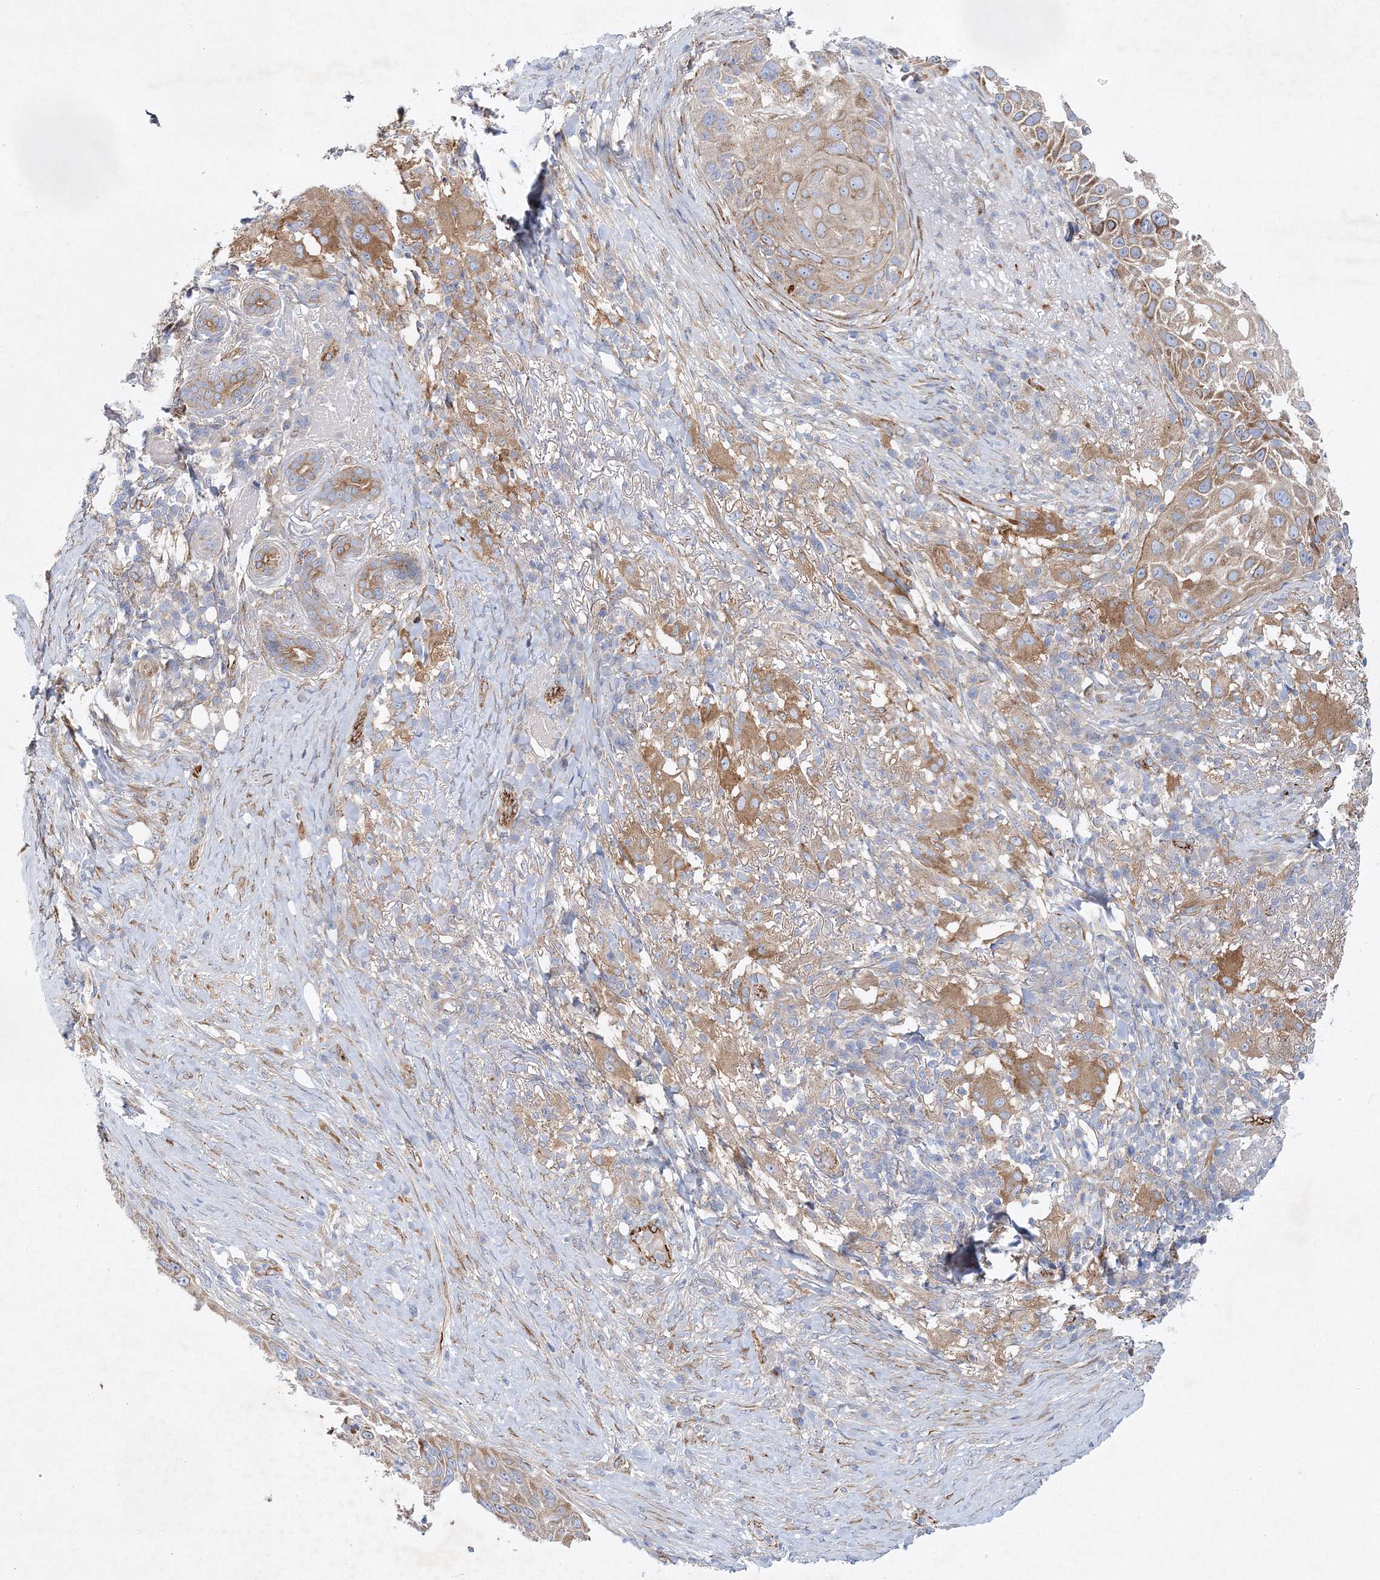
{"staining": {"intensity": "weak", "quantity": ">75%", "location": "cytoplasmic/membranous"}, "tissue": "skin cancer", "cell_type": "Tumor cells", "image_type": "cancer", "snomed": [{"axis": "morphology", "description": "Squamous cell carcinoma, NOS"}, {"axis": "topography", "description": "Skin"}], "caption": "Immunohistochemical staining of human squamous cell carcinoma (skin) demonstrates weak cytoplasmic/membranous protein positivity in about >75% of tumor cells.", "gene": "ZFYVE16", "patient": {"sex": "female", "age": 44}}